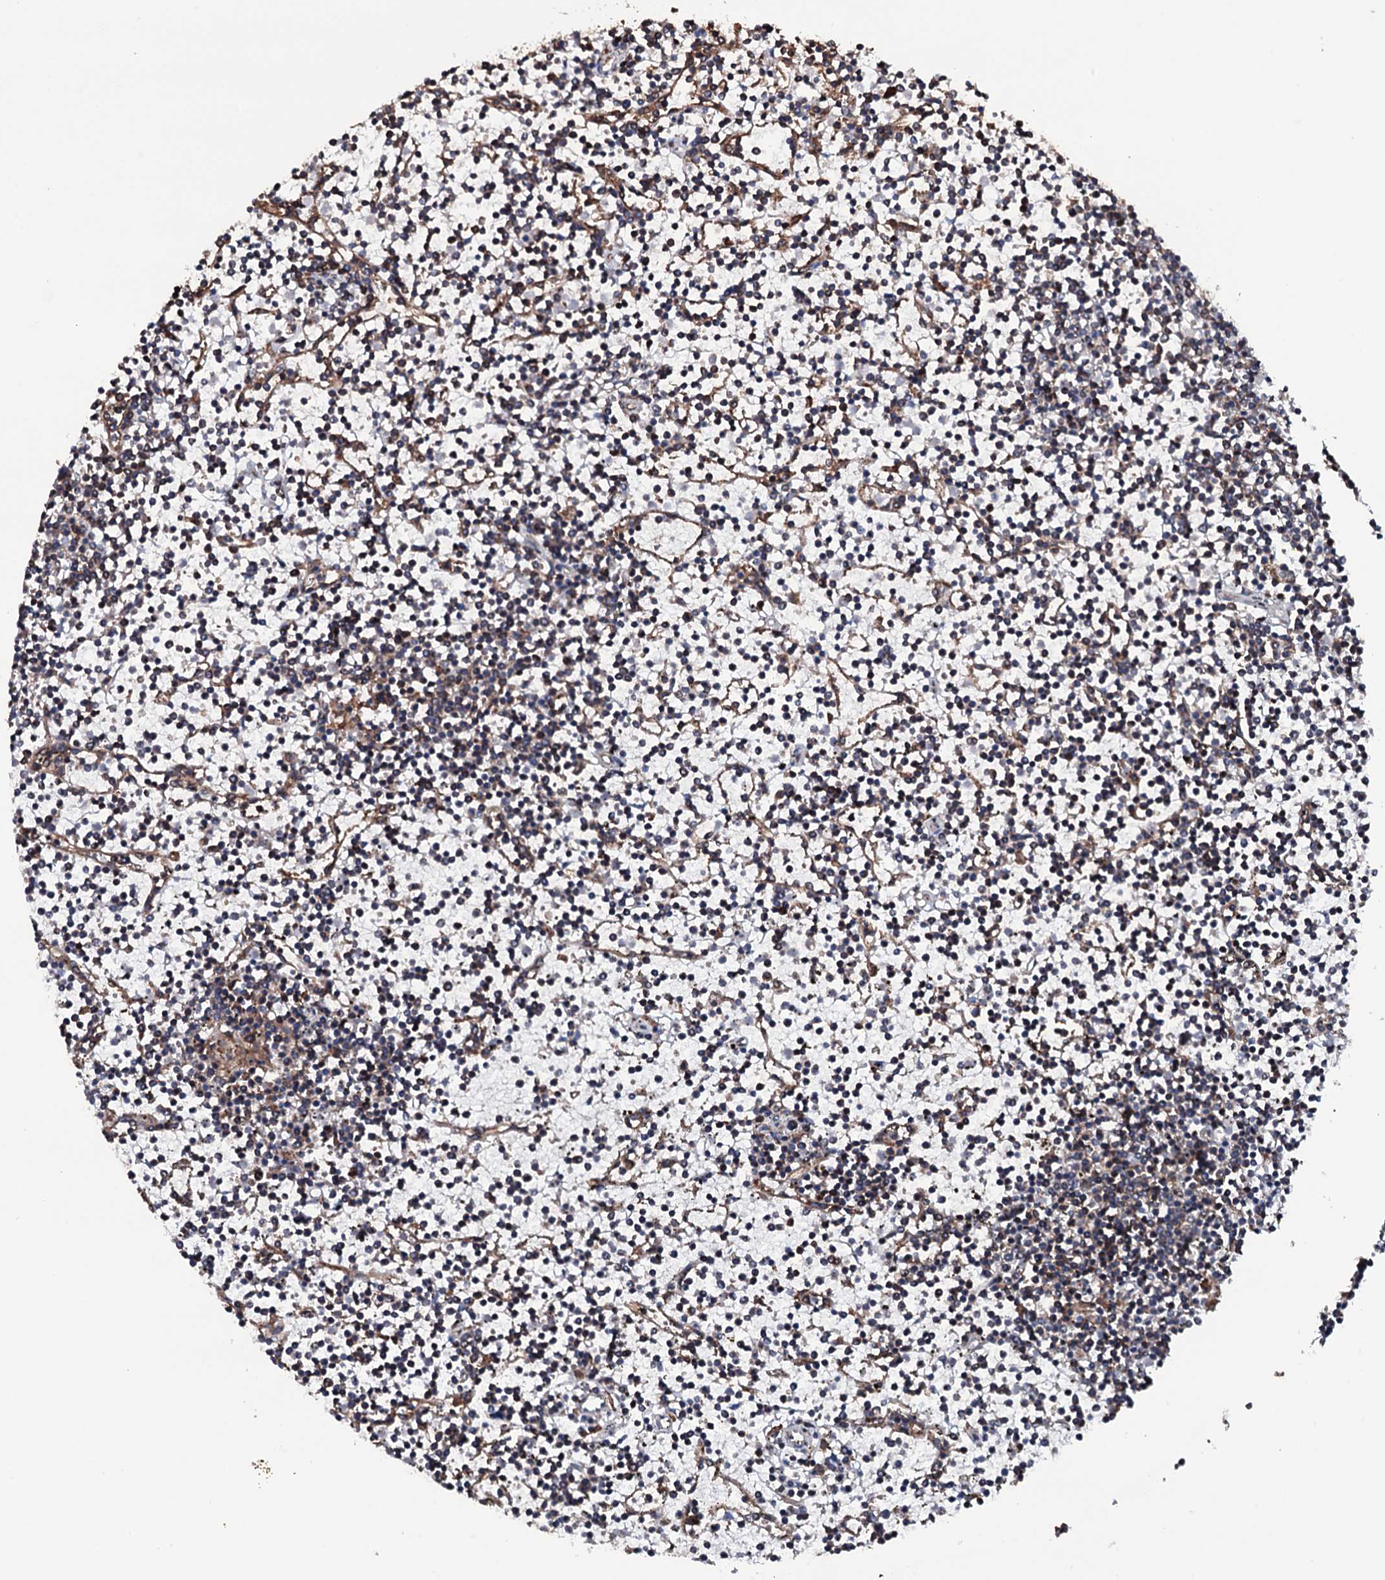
{"staining": {"intensity": "weak", "quantity": ">75%", "location": "cytoplasmic/membranous"}, "tissue": "lymphoma", "cell_type": "Tumor cells", "image_type": "cancer", "snomed": [{"axis": "morphology", "description": "Malignant lymphoma, non-Hodgkin's type, Low grade"}, {"axis": "topography", "description": "Spleen"}], "caption": "High-power microscopy captured an immunohistochemistry (IHC) photomicrograph of lymphoma, revealing weak cytoplasmic/membranous staining in approximately >75% of tumor cells.", "gene": "RAB12", "patient": {"sex": "female", "age": 19}}